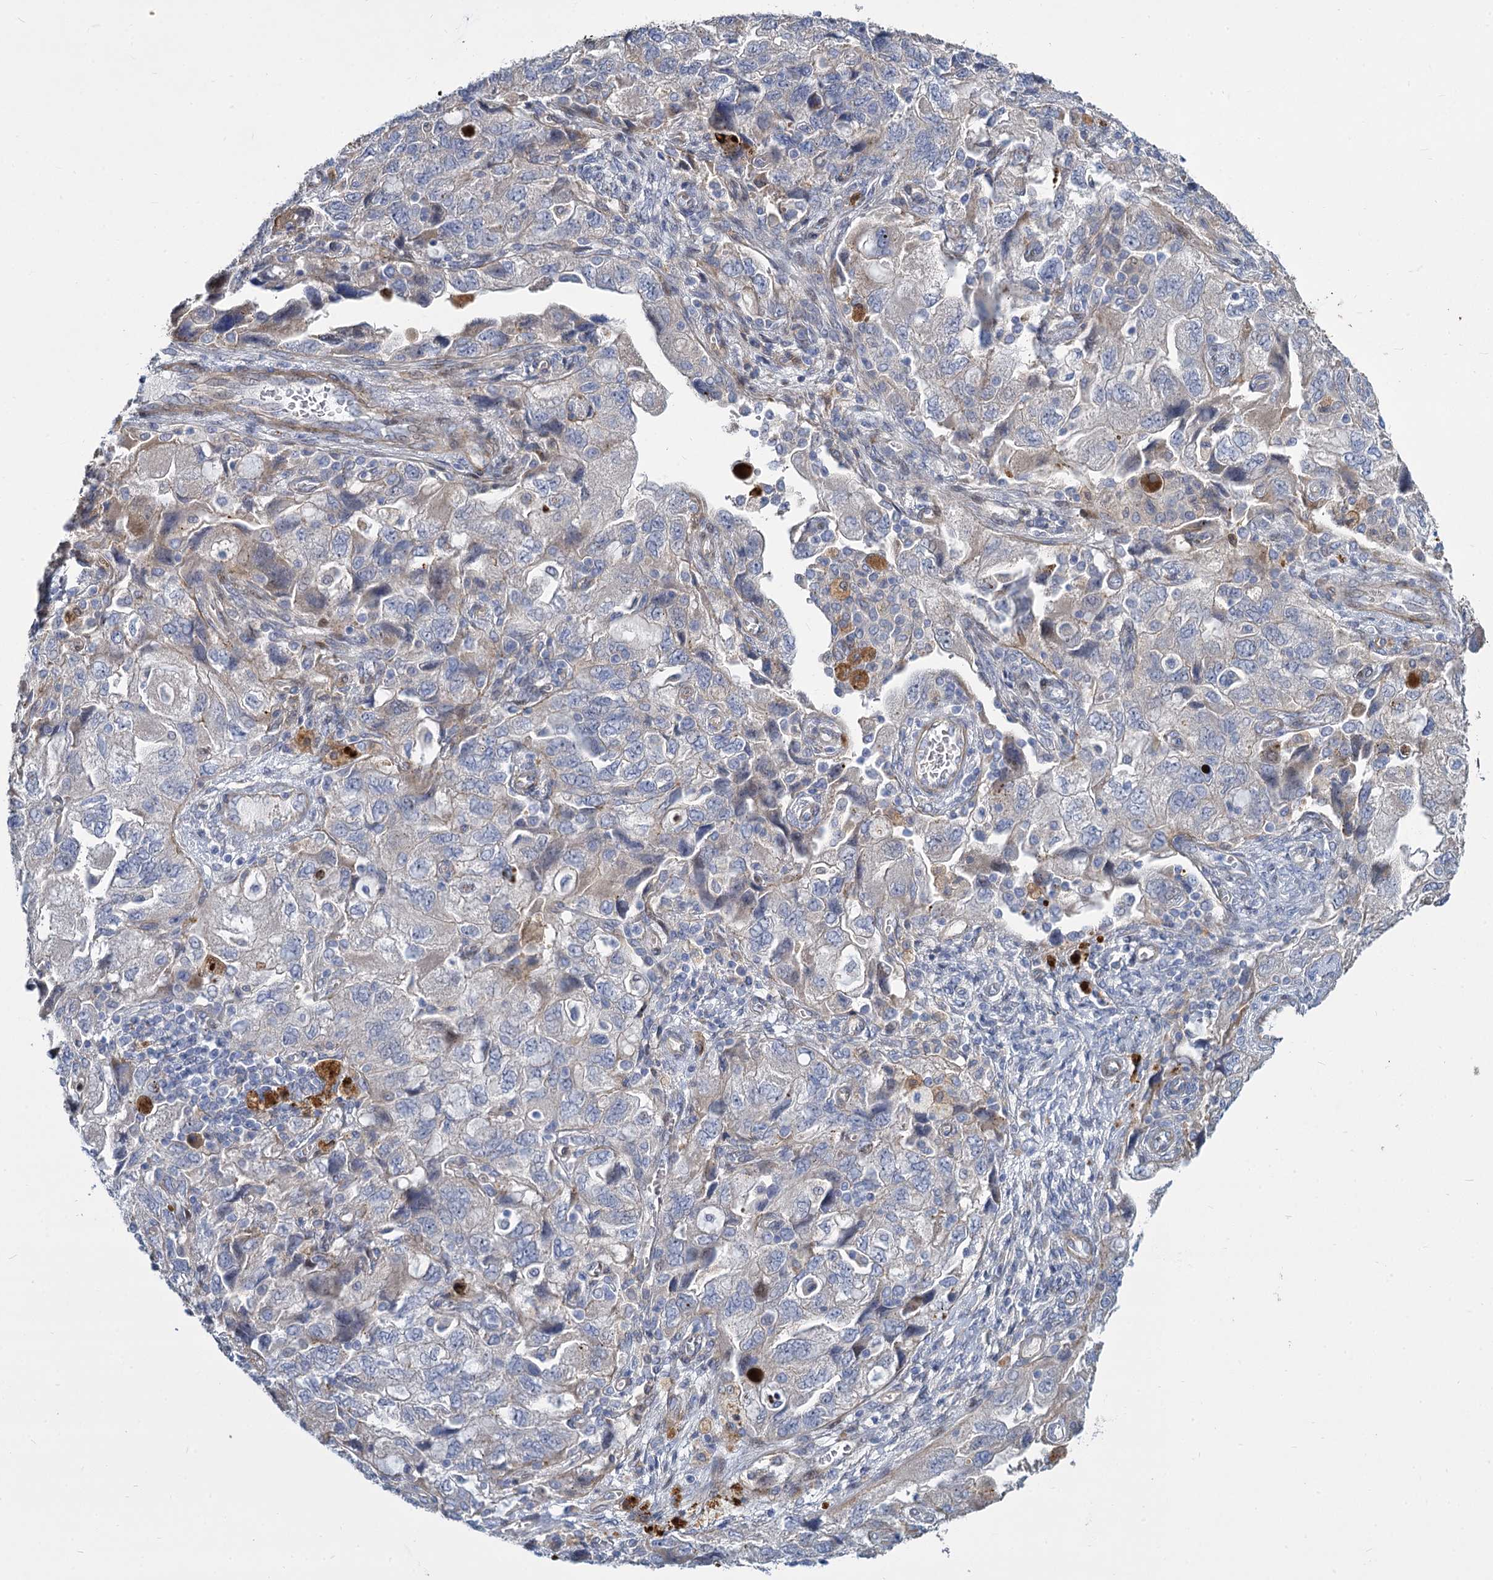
{"staining": {"intensity": "negative", "quantity": "none", "location": "none"}, "tissue": "ovarian cancer", "cell_type": "Tumor cells", "image_type": "cancer", "snomed": [{"axis": "morphology", "description": "Carcinoma, NOS"}, {"axis": "morphology", "description": "Cystadenocarcinoma, serous, NOS"}, {"axis": "topography", "description": "Ovary"}], "caption": "This is an IHC histopathology image of human ovarian cancer (carcinoma). There is no positivity in tumor cells.", "gene": "TRIM77", "patient": {"sex": "female", "age": 69}}